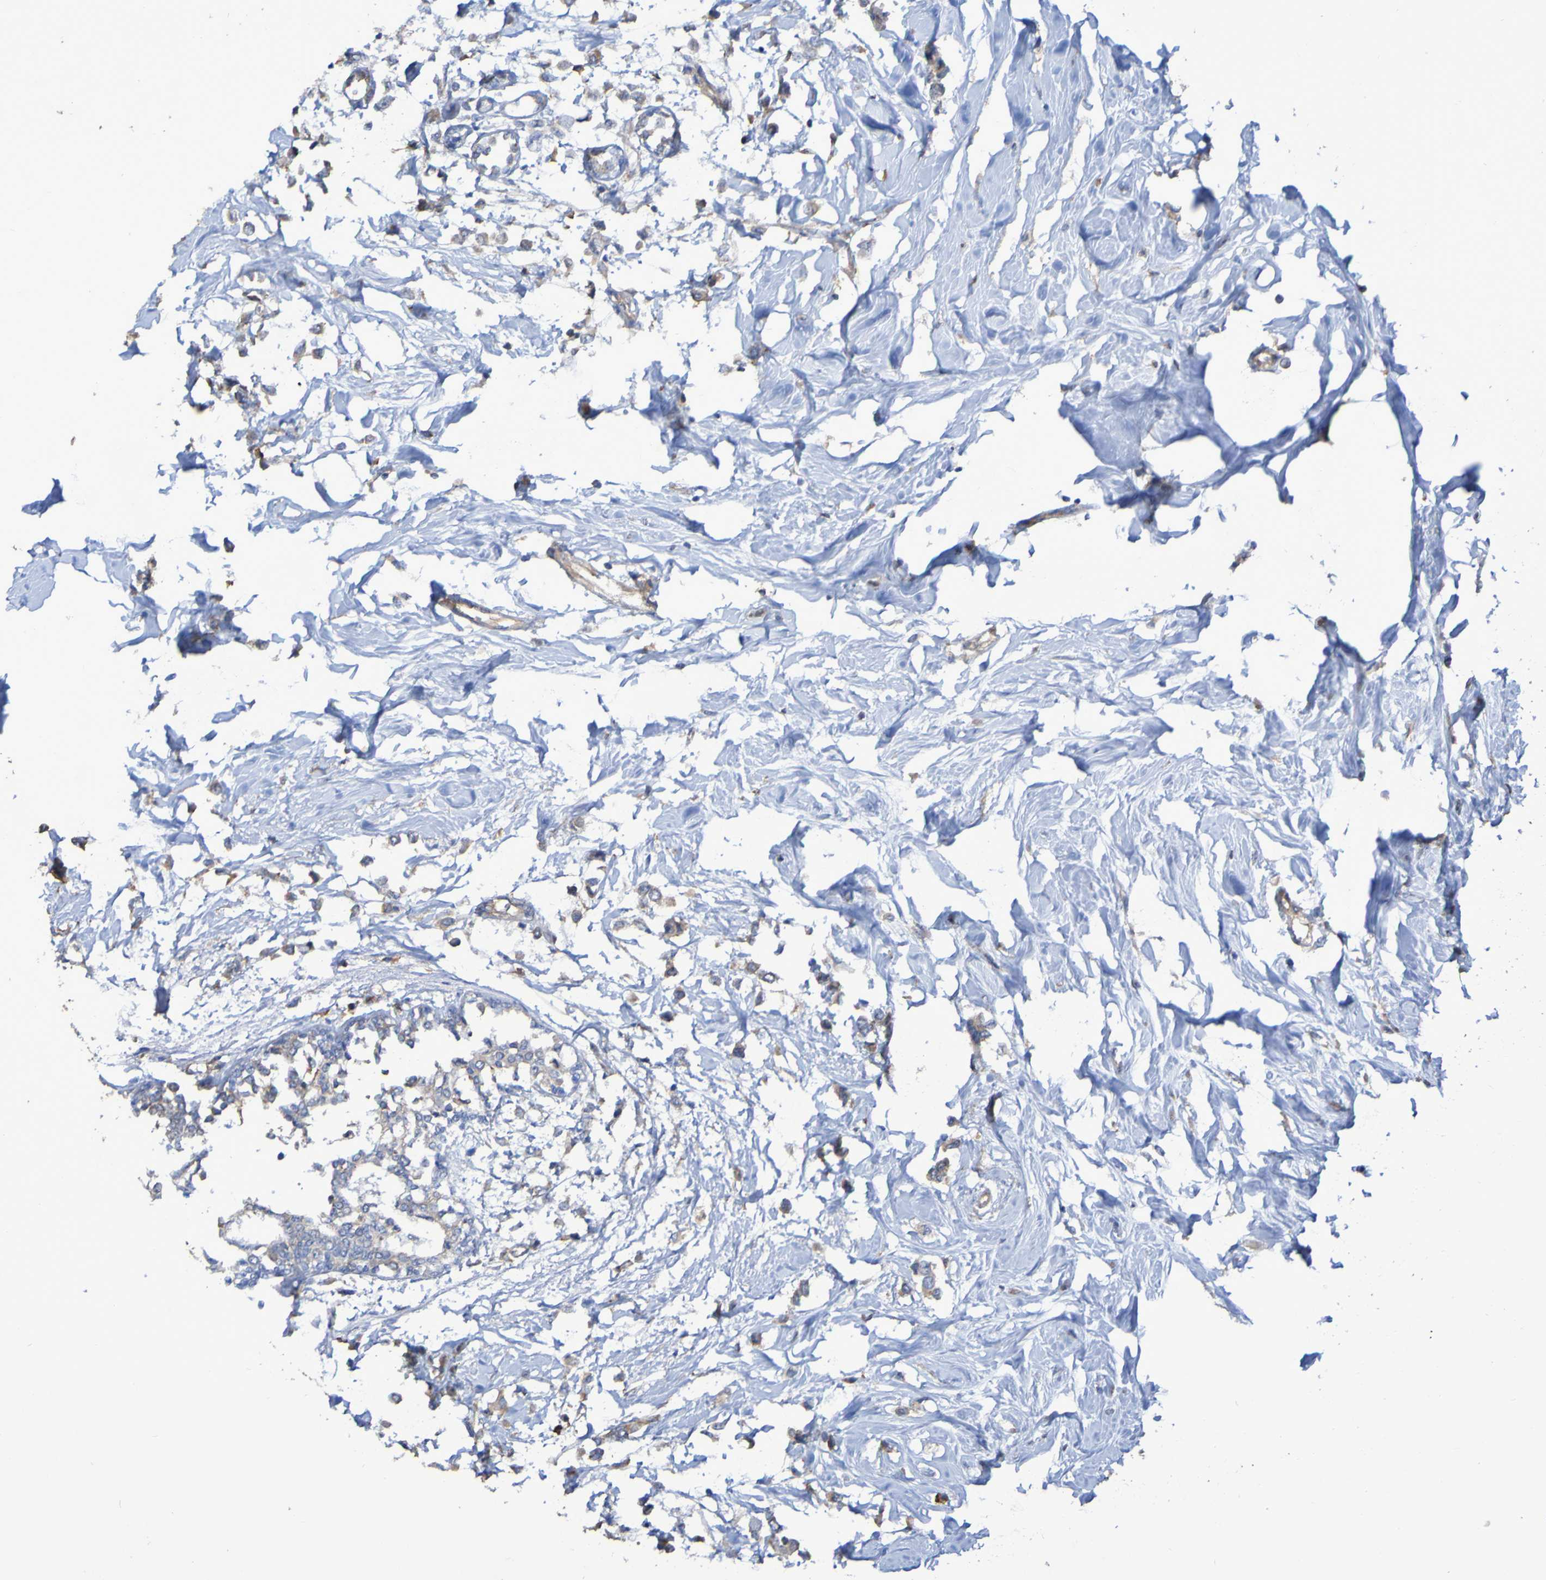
{"staining": {"intensity": "weak", "quantity": ">75%", "location": "cytoplasmic/membranous"}, "tissue": "breast cancer", "cell_type": "Tumor cells", "image_type": "cancer", "snomed": [{"axis": "morphology", "description": "Lobular carcinoma"}, {"axis": "topography", "description": "Breast"}], "caption": "The immunohistochemical stain highlights weak cytoplasmic/membranous staining in tumor cells of breast cancer (lobular carcinoma) tissue. (Brightfield microscopy of DAB IHC at high magnification).", "gene": "SYNJ1", "patient": {"sex": "female", "age": 51}}